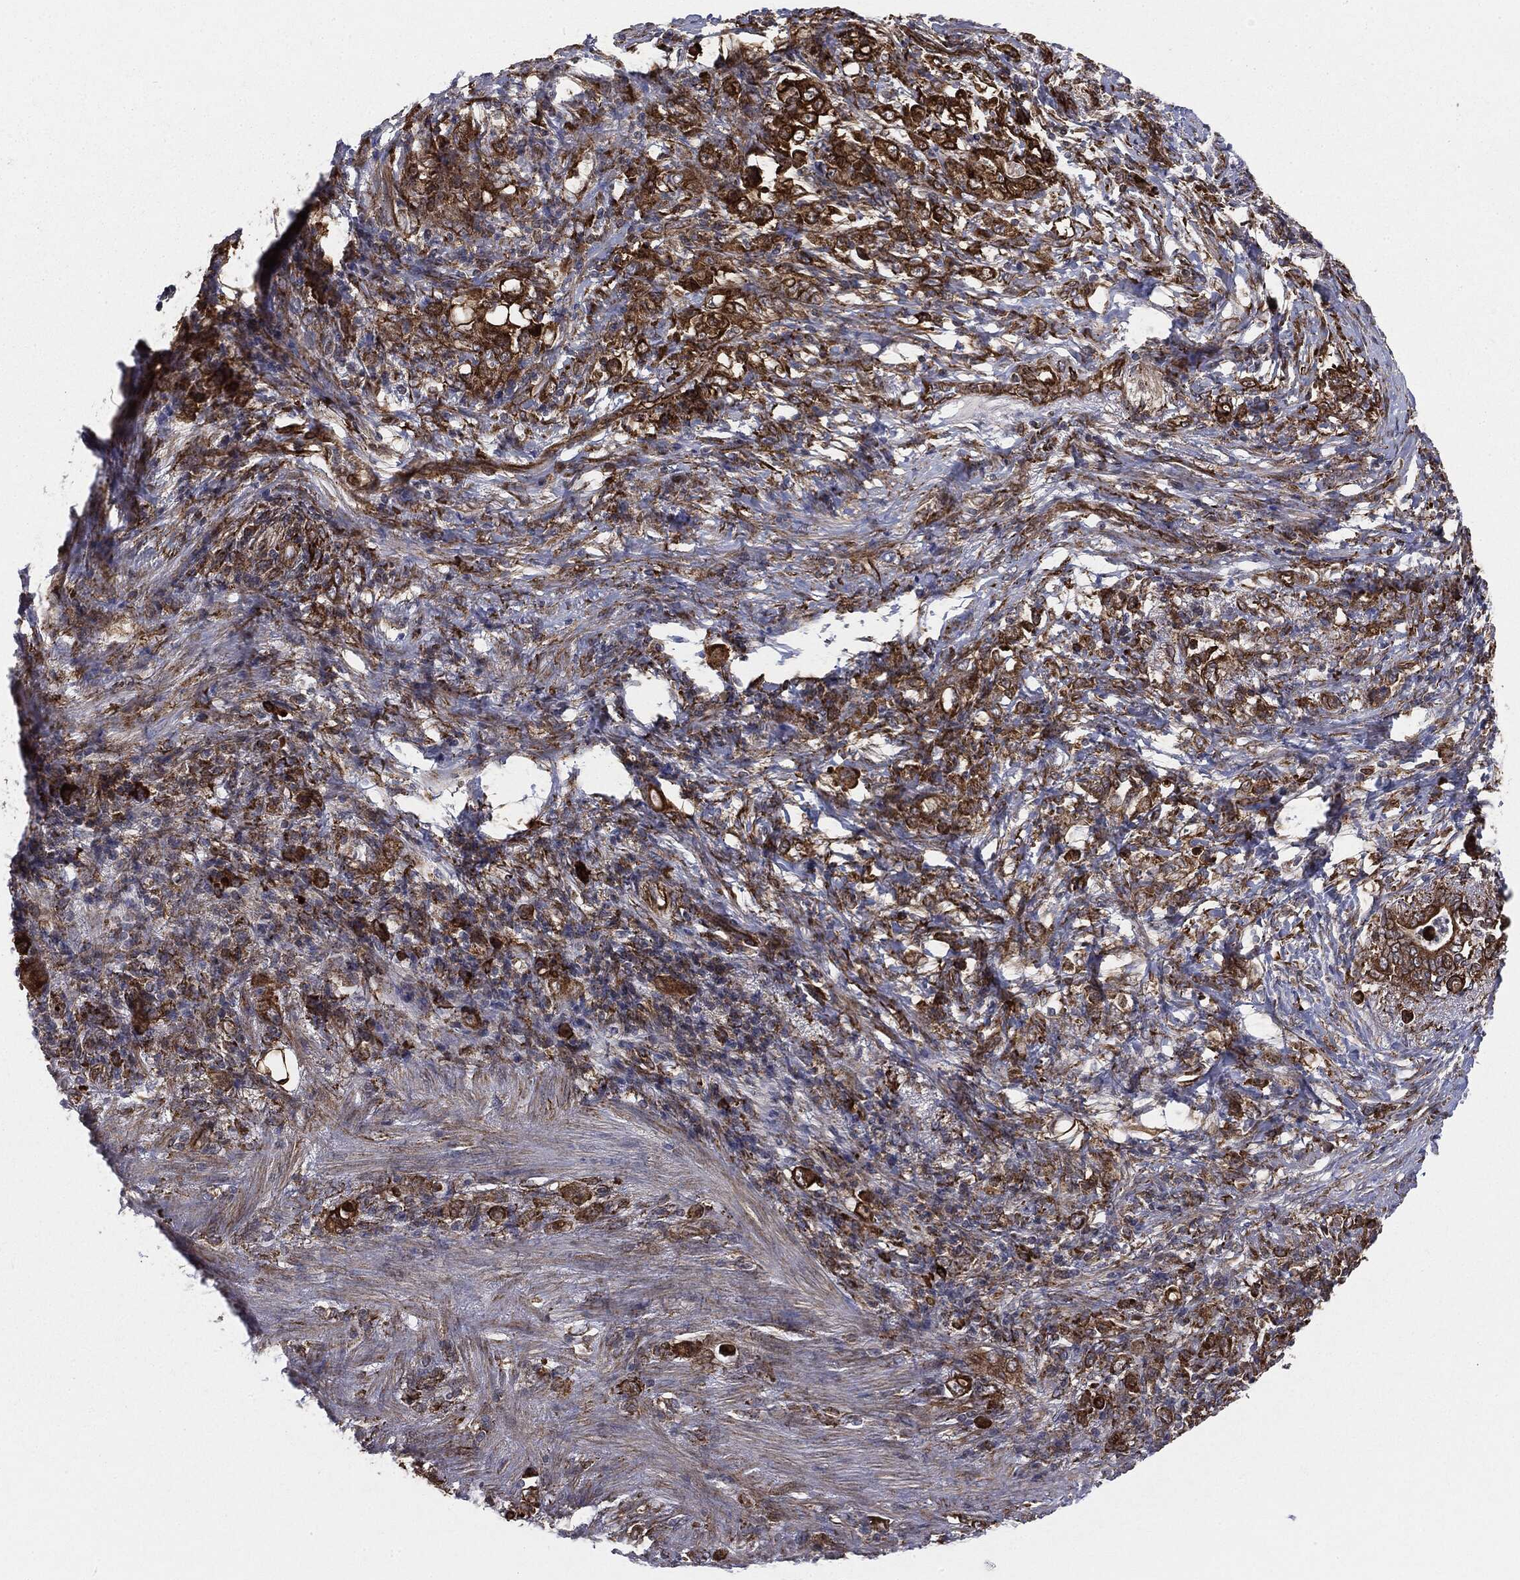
{"staining": {"intensity": "strong", "quantity": ">75%", "location": "cytoplasmic/membranous"}, "tissue": "stomach cancer", "cell_type": "Tumor cells", "image_type": "cancer", "snomed": [{"axis": "morphology", "description": "Normal tissue, NOS"}, {"axis": "morphology", "description": "Adenocarcinoma, NOS"}, {"axis": "topography", "description": "Stomach"}], "caption": "Human adenocarcinoma (stomach) stained with a brown dye exhibits strong cytoplasmic/membranous positive staining in approximately >75% of tumor cells.", "gene": "CYLD", "patient": {"sex": "female", "age": 79}}